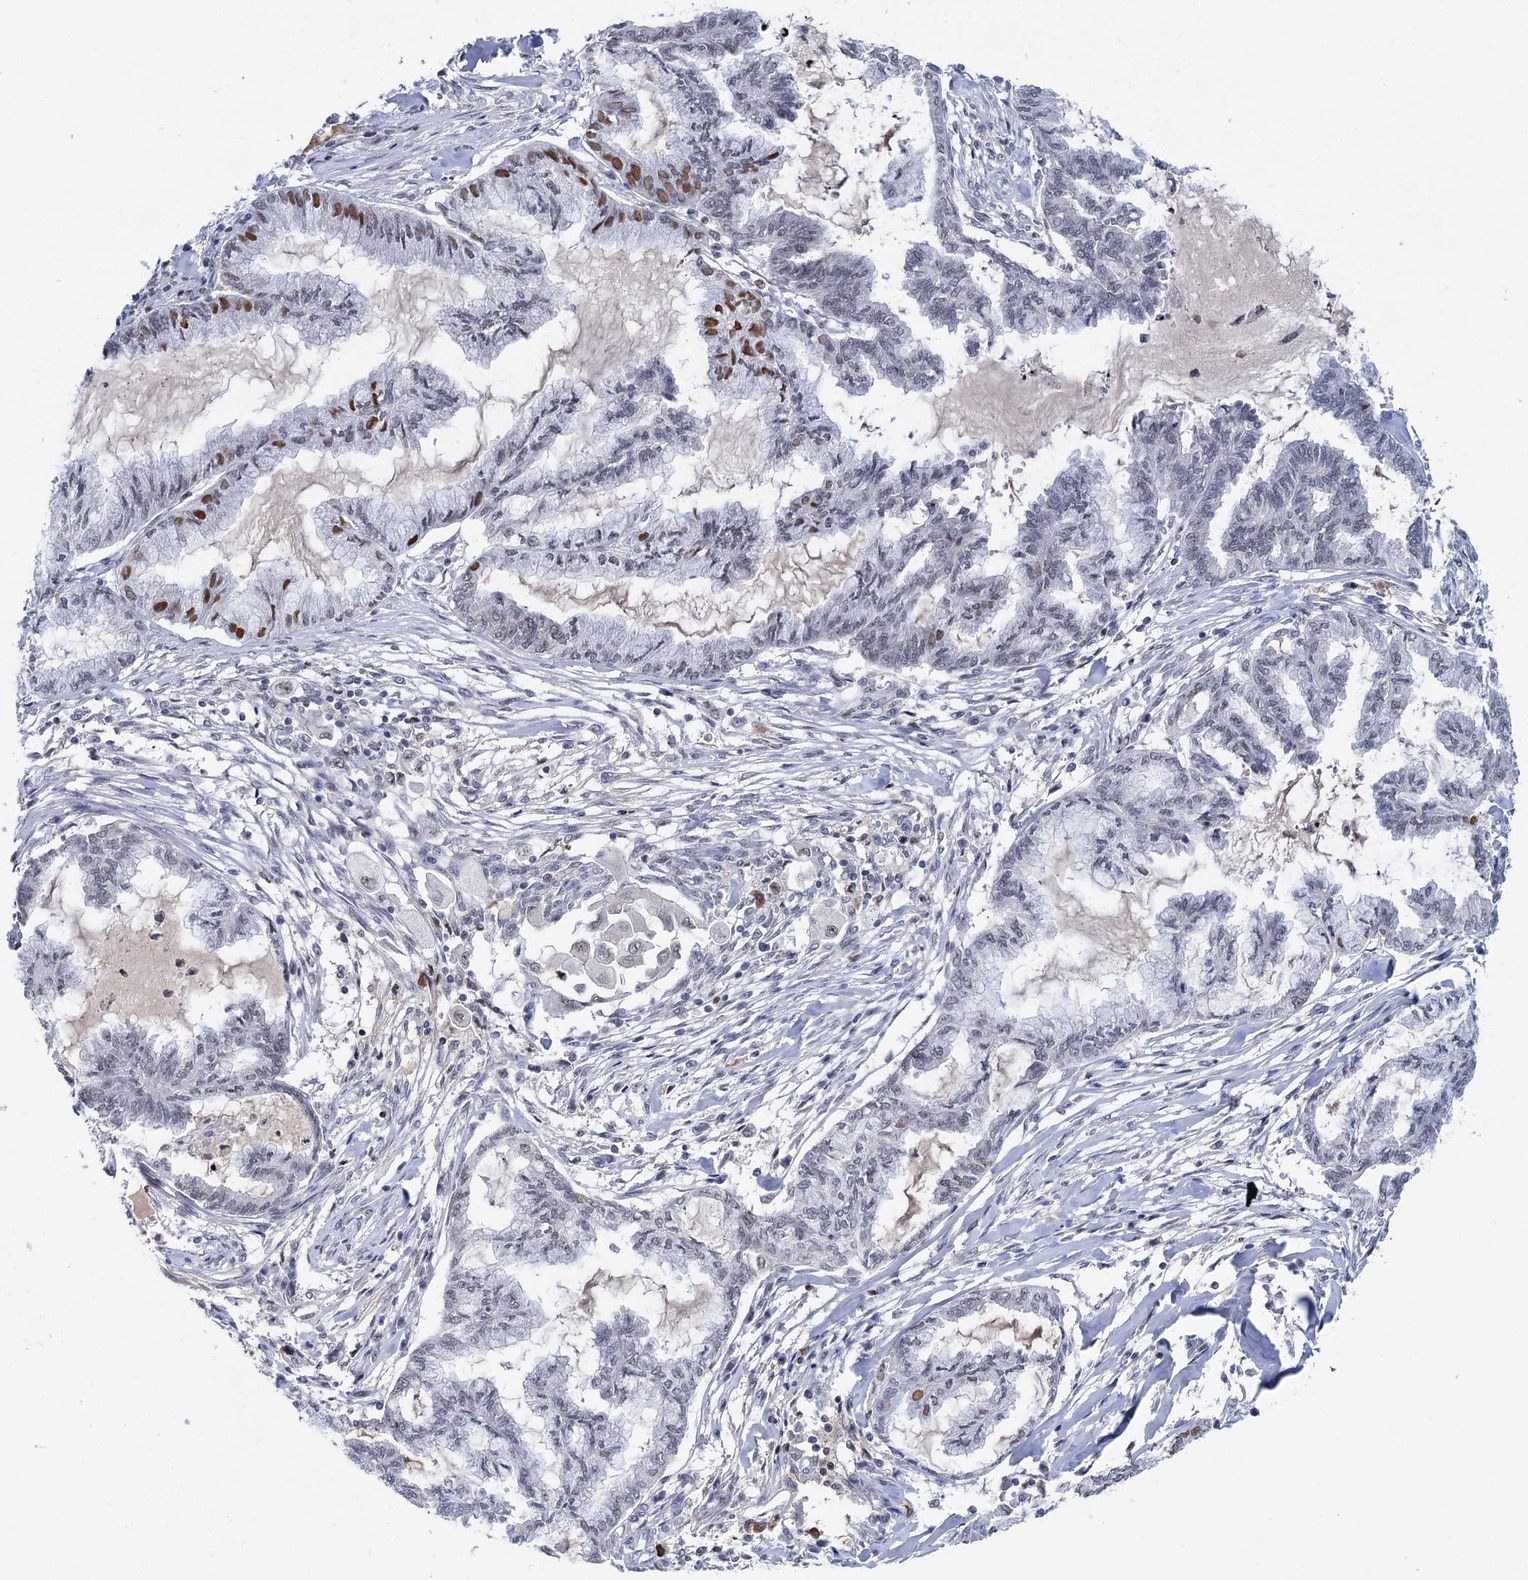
{"staining": {"intensity": "moderate", "quantity": "<25%", "location": "nuclear"}, "tissue": "endometrial cancer", "cell_type": "Tumor cells", "image_type": "cancer", "snomed": [{"axis": "morphology", "description": "Adenocarcinoma, NOS"}, {"axis": "topography", "description": "Endometrium"}], "caption": "This is an image of immunohistochemistry staining of endometrial cancer (adenocarcinoma), which shows moderate staining in the nuclear of tumor cells.", "gene": "ZCCHC10", "patient": {"sex": "female", "age": 86}}